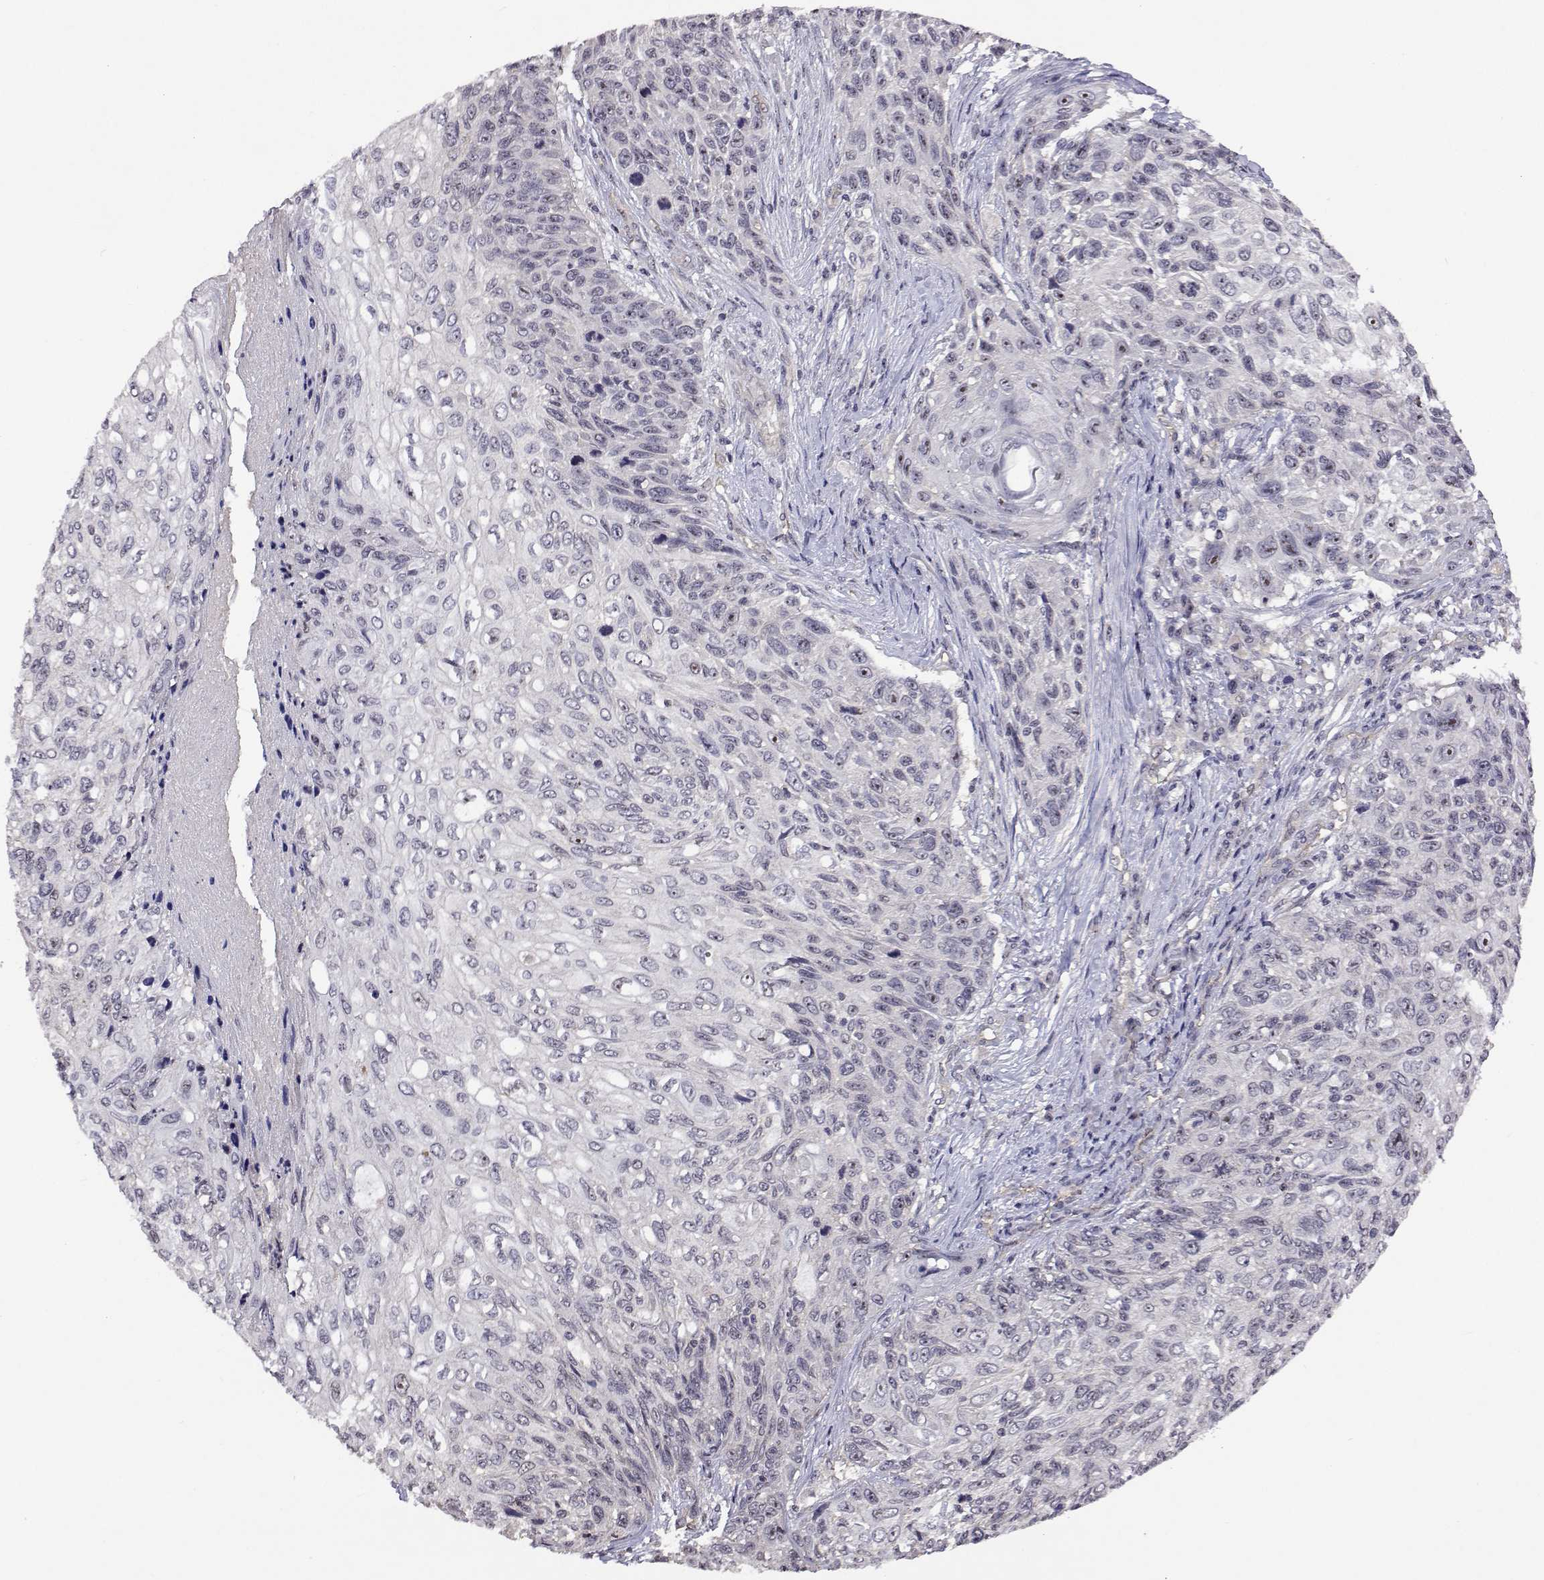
{"staining": {"intensity": "negative", "quantity": "none", "location": "none"}, "tissue": "skin cancer", "cell_type": "Tumor cells", "image_type": "cancer", "snomed": [{"axis": "morphology", "description": "Squamous cell carcinoma, NOS"}, {"axis": "topography", "description": "Skin"}], "caption": "Protein analysis of skin cancer (squamous cell carcinoma) displays no significant expression in tumor cells.", "gene": "NHP2", "patient": {"sex": "male", "age": 92}}